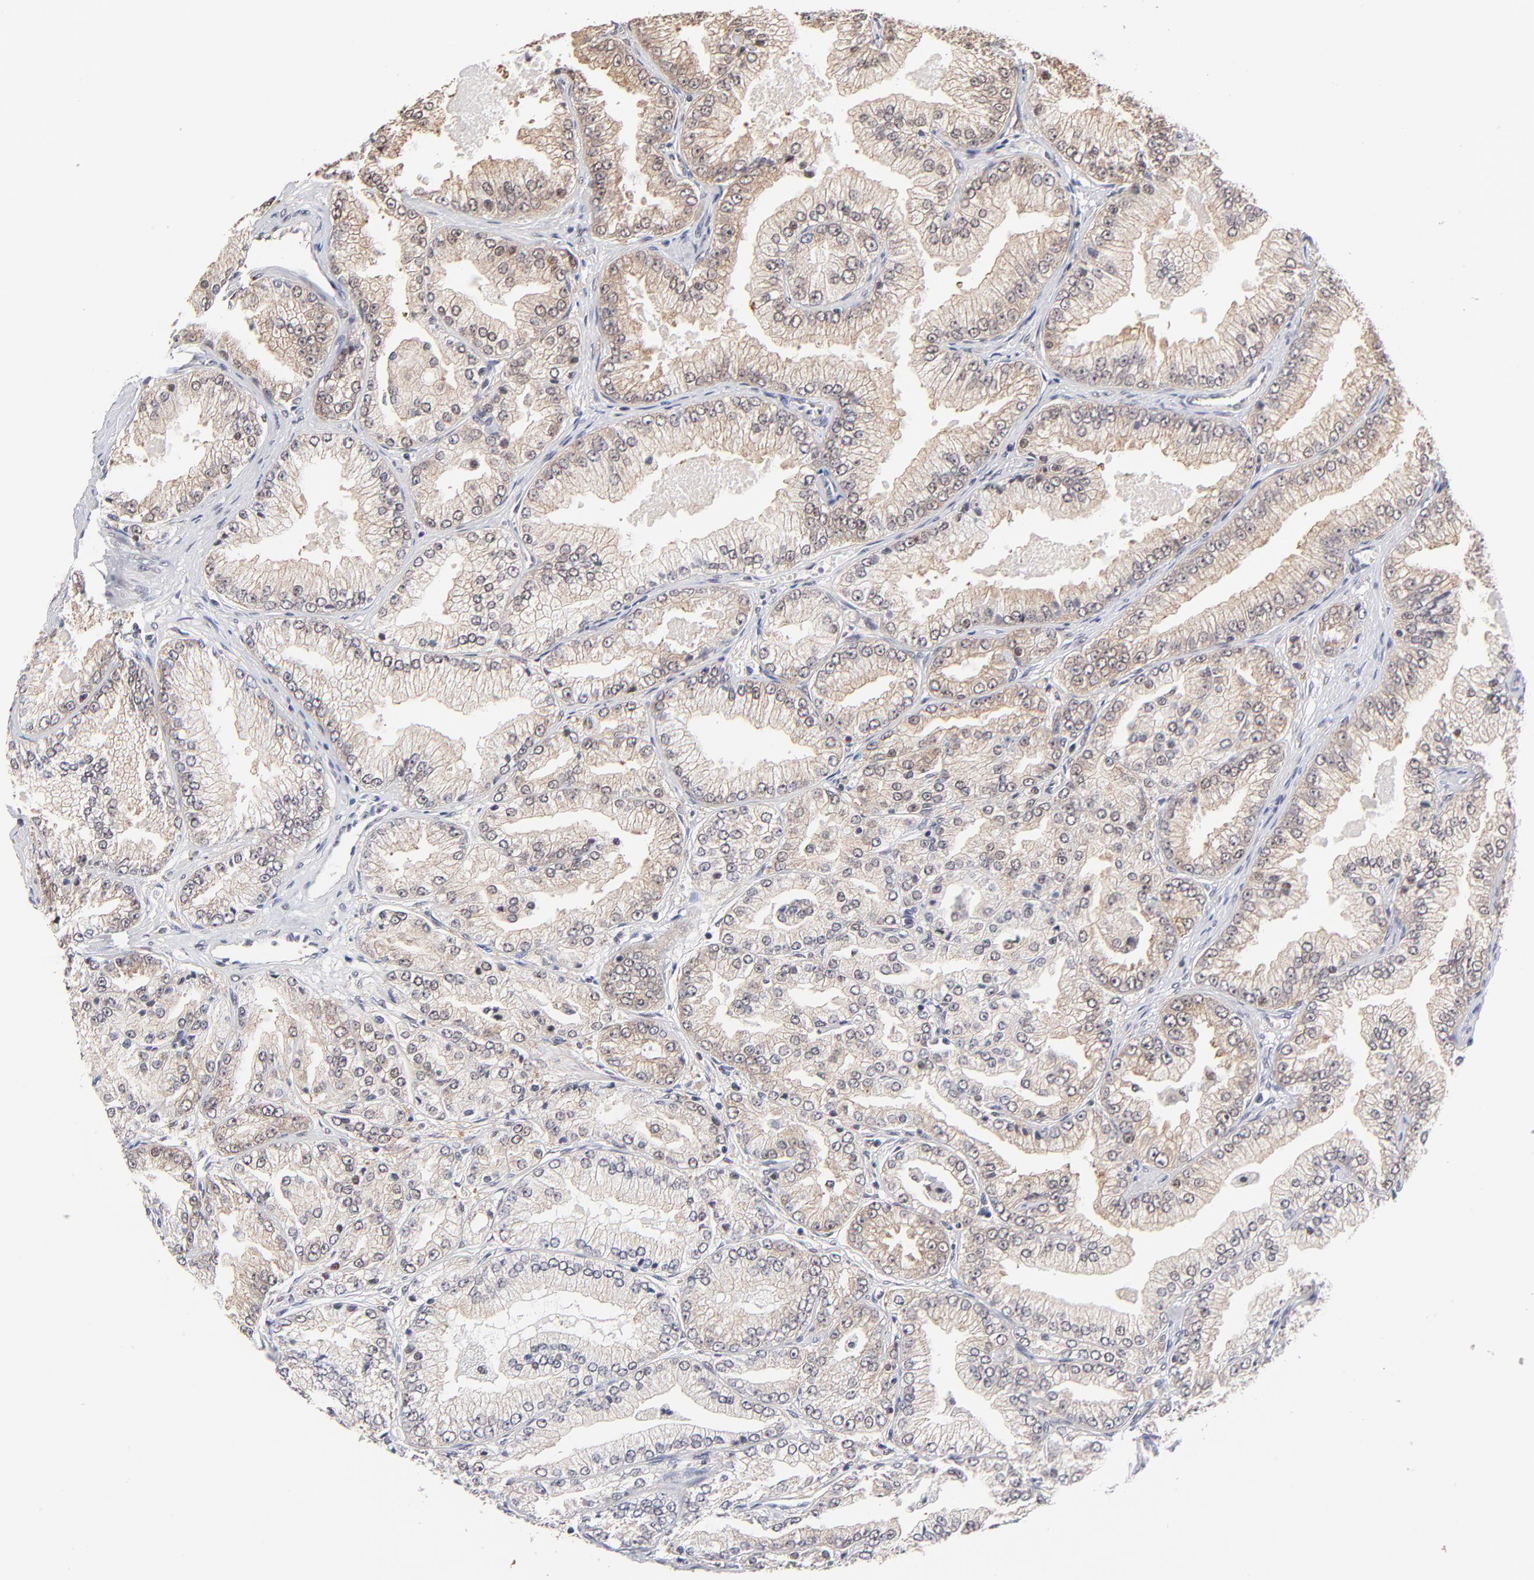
{"staining": {"intensity": "weak", "quantity": ">75%", "location": "cytoplasmic/membranous"}, "tissue": "prostate cancer", "cell_type": "Tumor cells", "image_type": "cancer", "snomed": [{"axis": "morphology", "description": "Adenocarcinoma, High grade"}, {"axis": "topography", "description": "Prostate"}], "caption": "Immunohistochemical staining of human prostate high-grade adenocarcinoma demonstrates weak cytoplasmic/membranous protein positivity in approximately >75% of tumor cells. The protein is shown in brown color, while the nuclei are stained blue.", "gene": "PSMC4", "patient": {"sex": "male", "age": 61}}